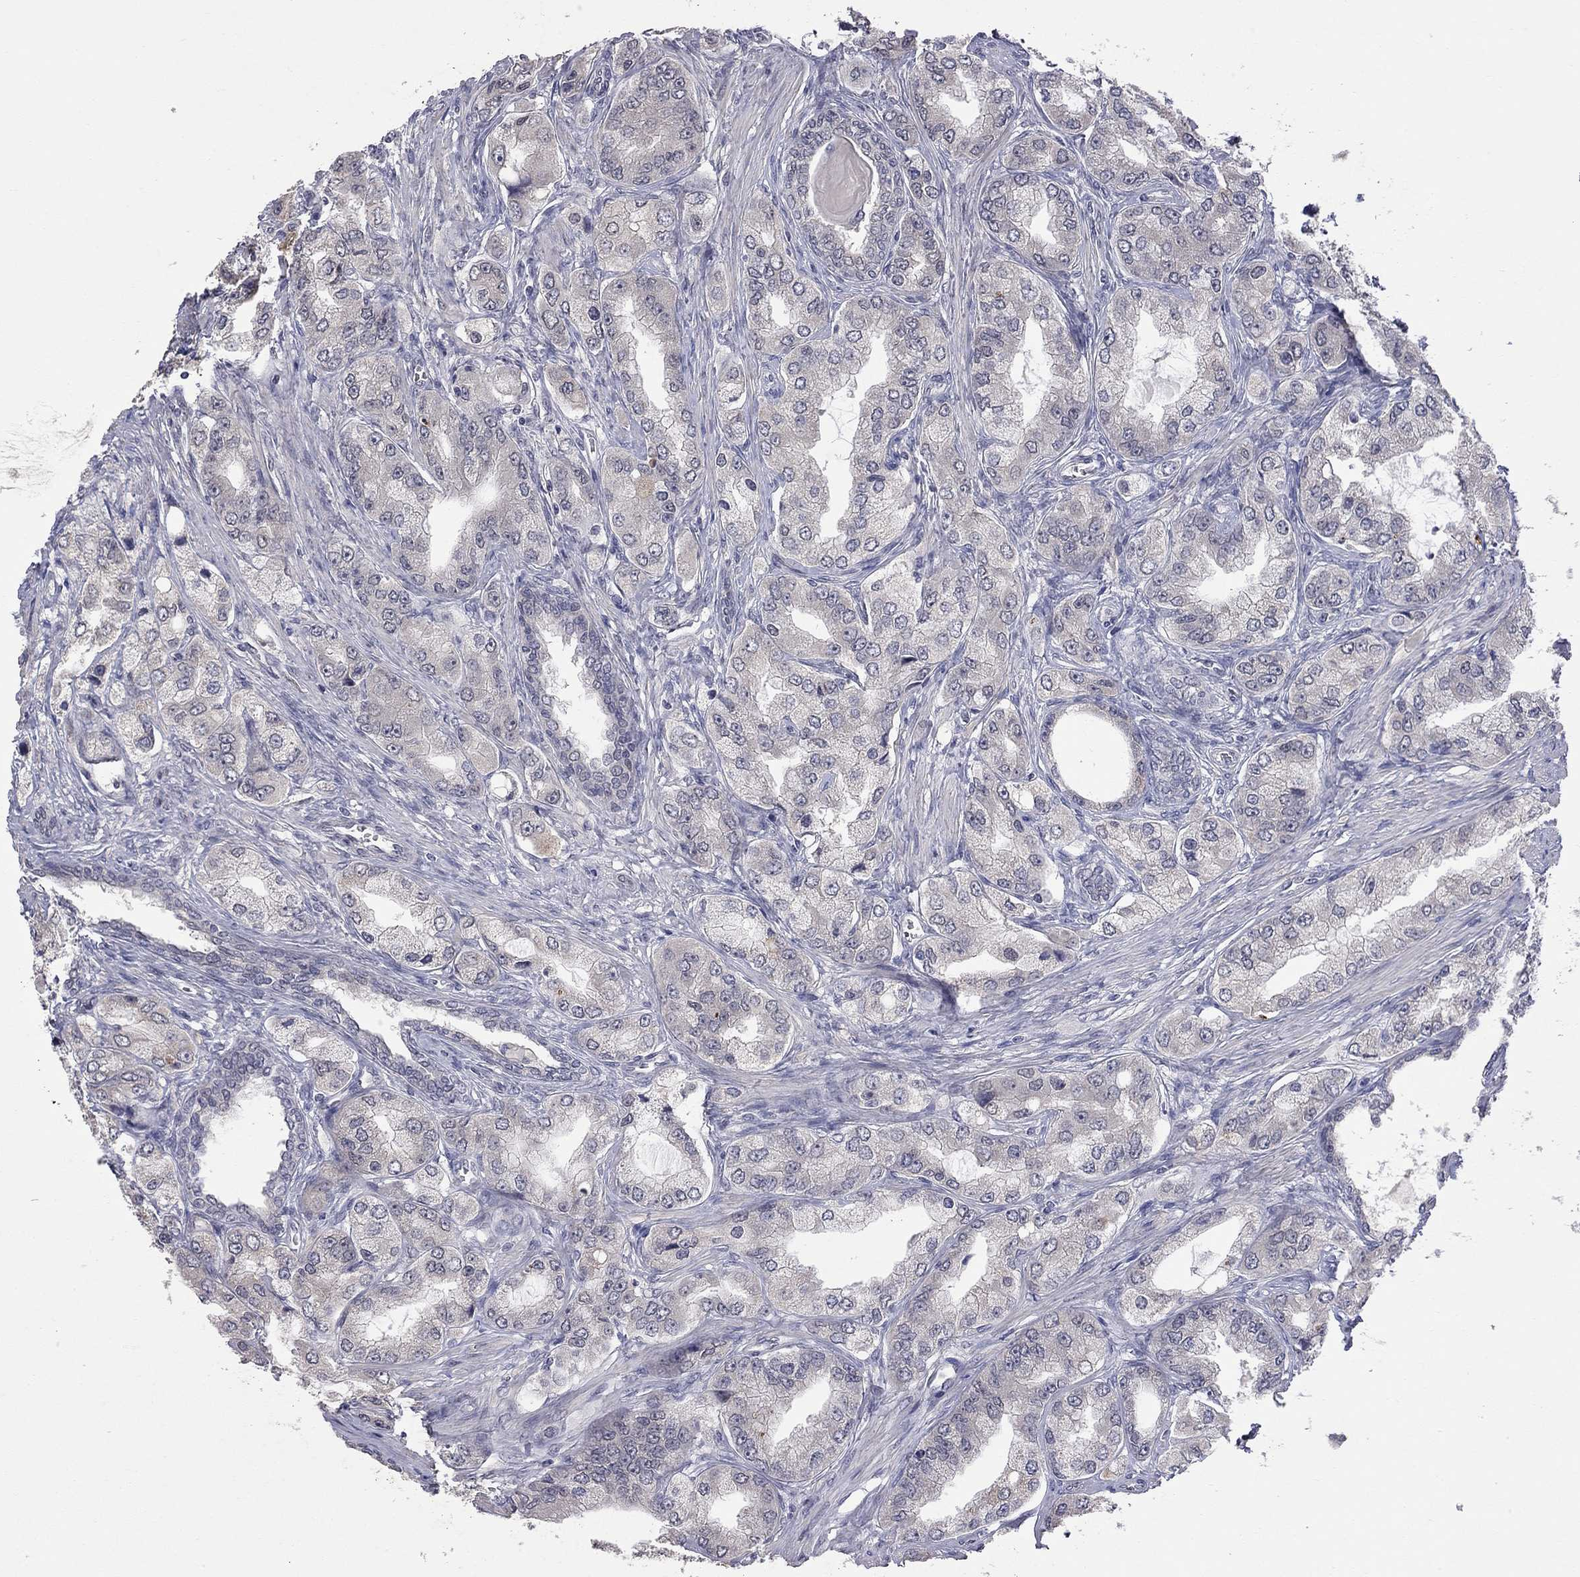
{"staining": {"intensity": "weak", "quantity": "25%-75%", "location": "cytoplasmic/membranous"}, "tissue": "prostate cancer", "cell_type": "Tumor cells", "image_type": "cancer", "snomed": [{"axis": "morphology", "description": "Adenocarcinoma, Low grade"}, {"axis": "topography", "description": "Prostate"}], "caption": "Prostate adenocarcinoma (low-grade) was stained to show a protein in brown. There is low levels of weak cytoplasmic/membranous positivity in approximately 25%-75% of tumor cells.", "gene": "FABP12", "patient": {"sex": "male", "age": 69}}